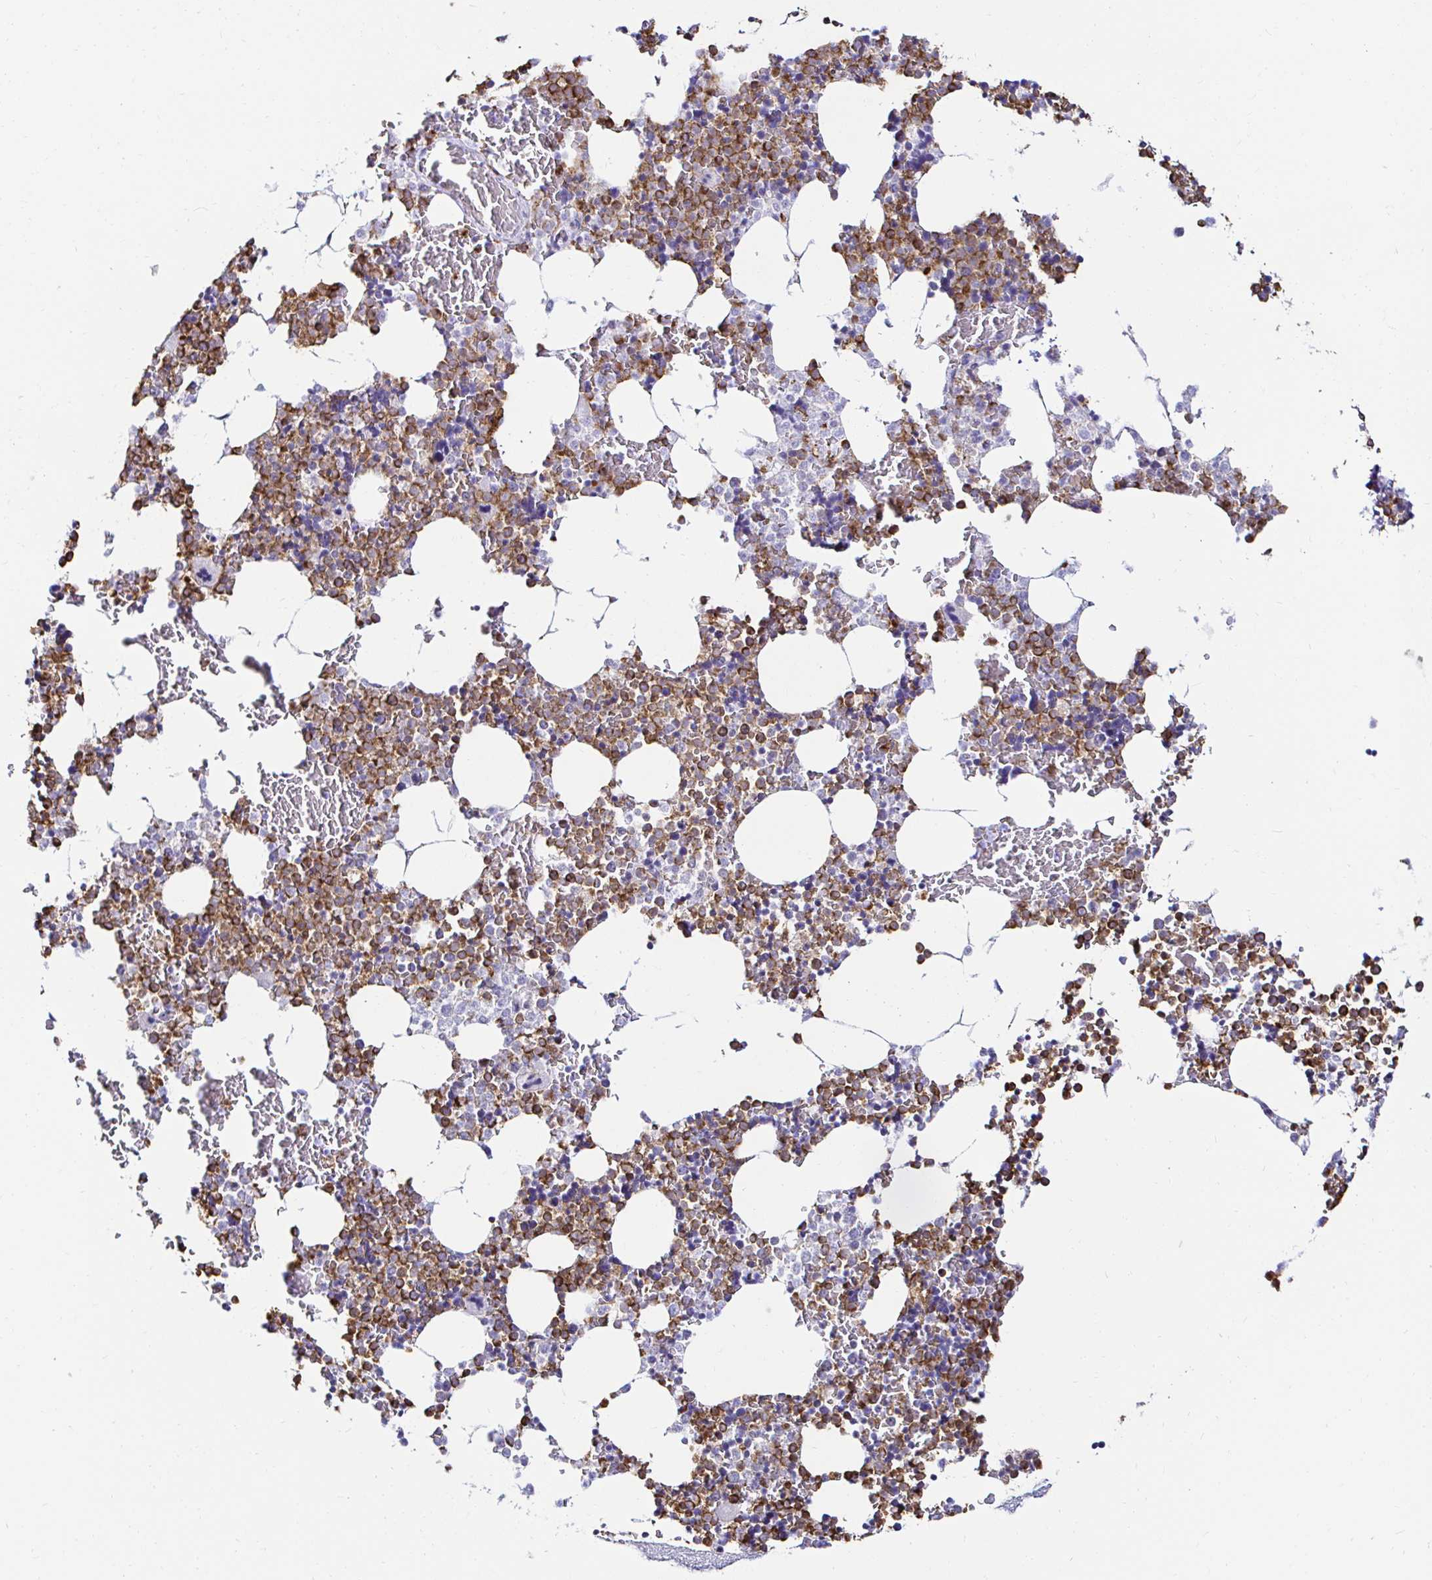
{"staining": {"intensity": "moderate", "quantity": "25%-75%", "location": "cytoplasmic/membranous"}, "tissue": "bone marrow", "cell_type": "Hematopoietic cells", "image_type": "normal", "snomed": [{"axis": "morphology", "description": "Normal tissue, NOS"}, {"axis": "topography", "description": "Bone marrow"}], "caption": "Protein expression analysis of unremarkable human bone marrow reveals moderate cytoplasmic/membranous positivity in approximately 25%-75% of hematopoietic cells. Ihc stains the protein of interest in brown and the nuclei are stained blue.", "gene": "CYBB", "patient": {"sex": "female", "age": 42}}